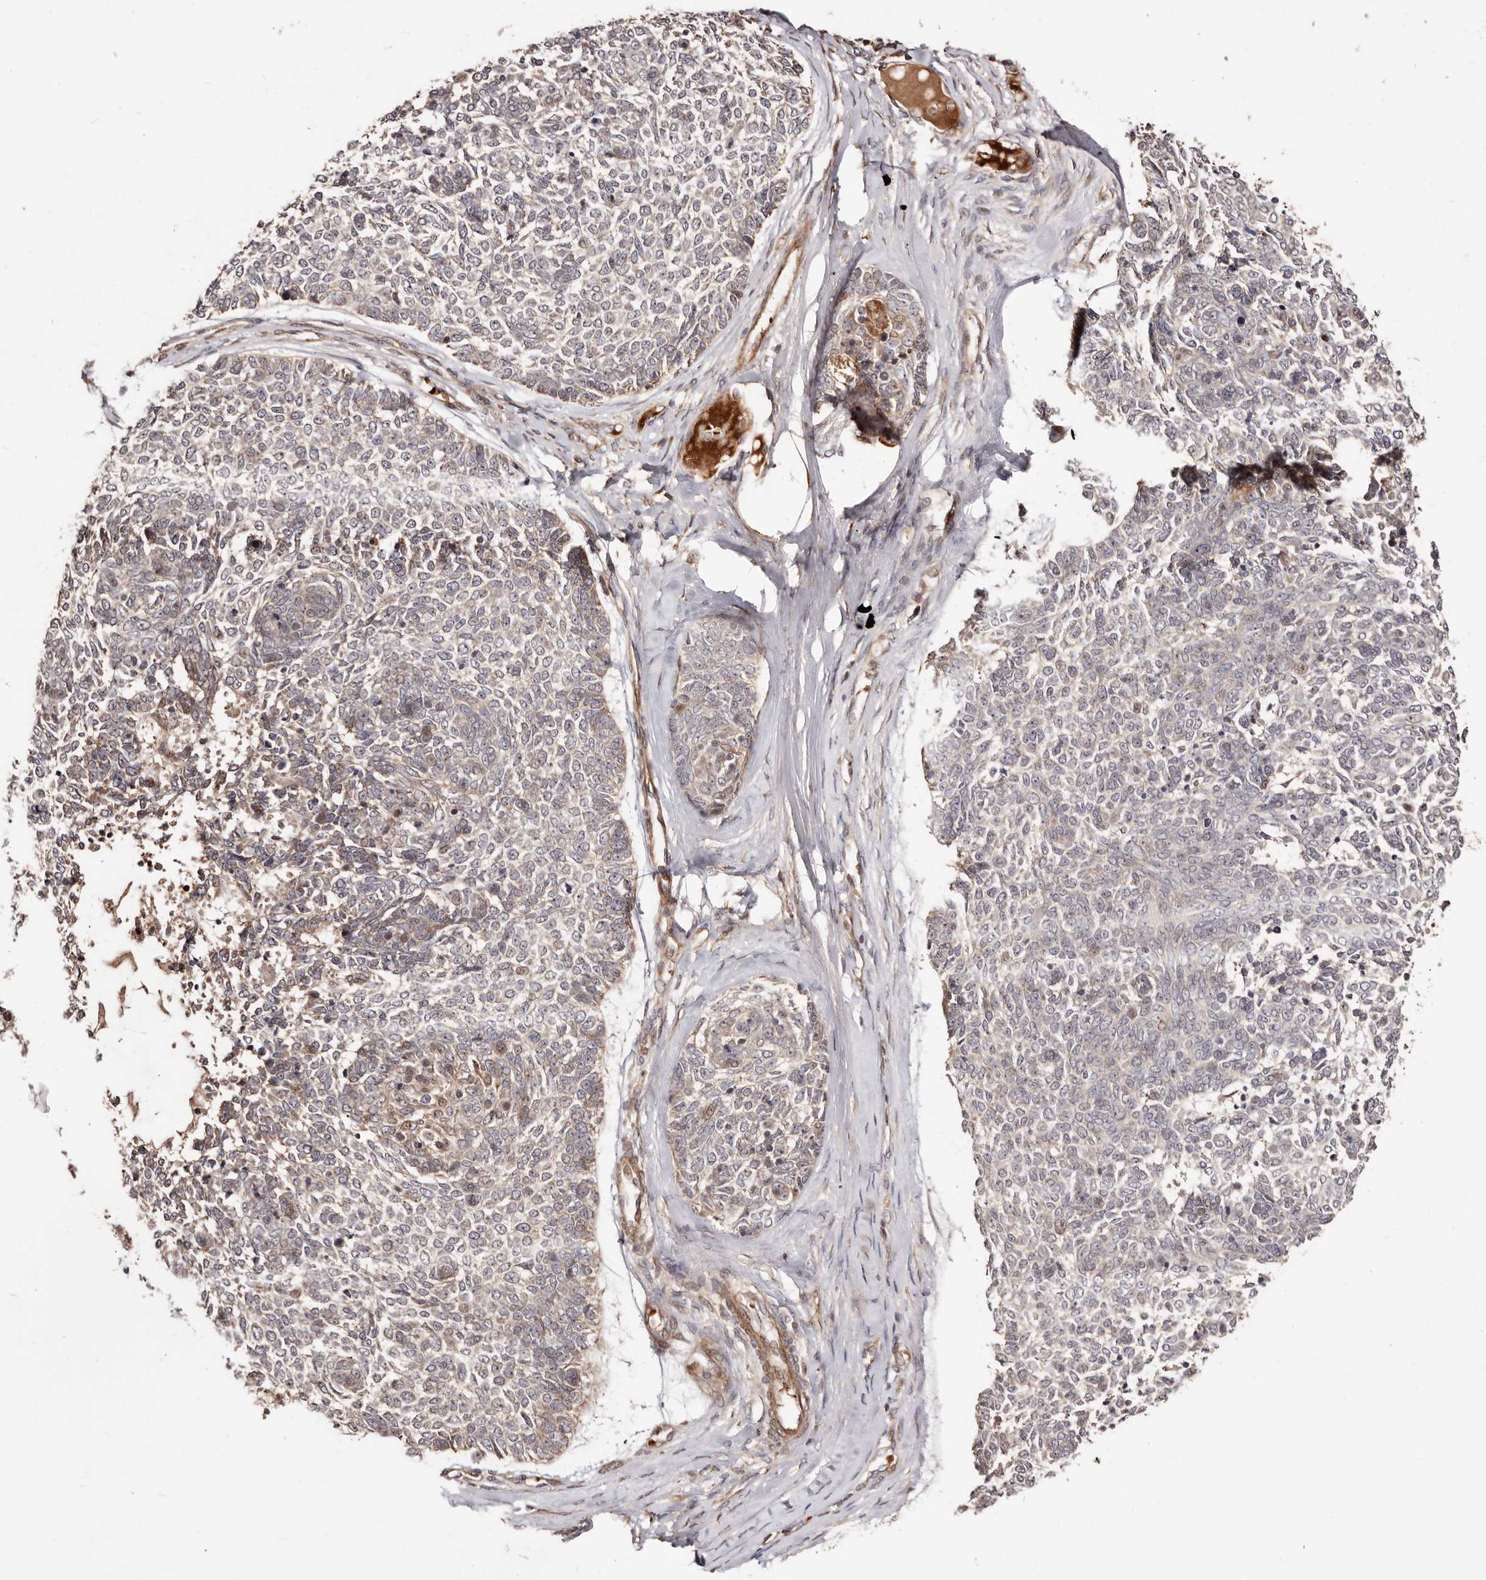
{"staining": {"intensity": "weak", "quantity": "<25%", "location": "cytoplasmic/membranous"}, "tissue": "skin cancer", "cell_type": "Tumor cells", "image_type": "cancer", "snomed": [{"axis": "morphology", "description": "Basal cell carcinoma"}, {"axis": "topography", "description": "Skin"}], "caption": "IHC photomicrograph of human skin cancer stained for a protein (brown), which displays no staining in tumor cells. Brightfield microscopy of immunohistochemistry (IHC) stained with DAB (brown) and hematoxylin (blue), captured at high magnification.", "gene": "PTPN22", "patient": {"sex": "female", "age": 81}}